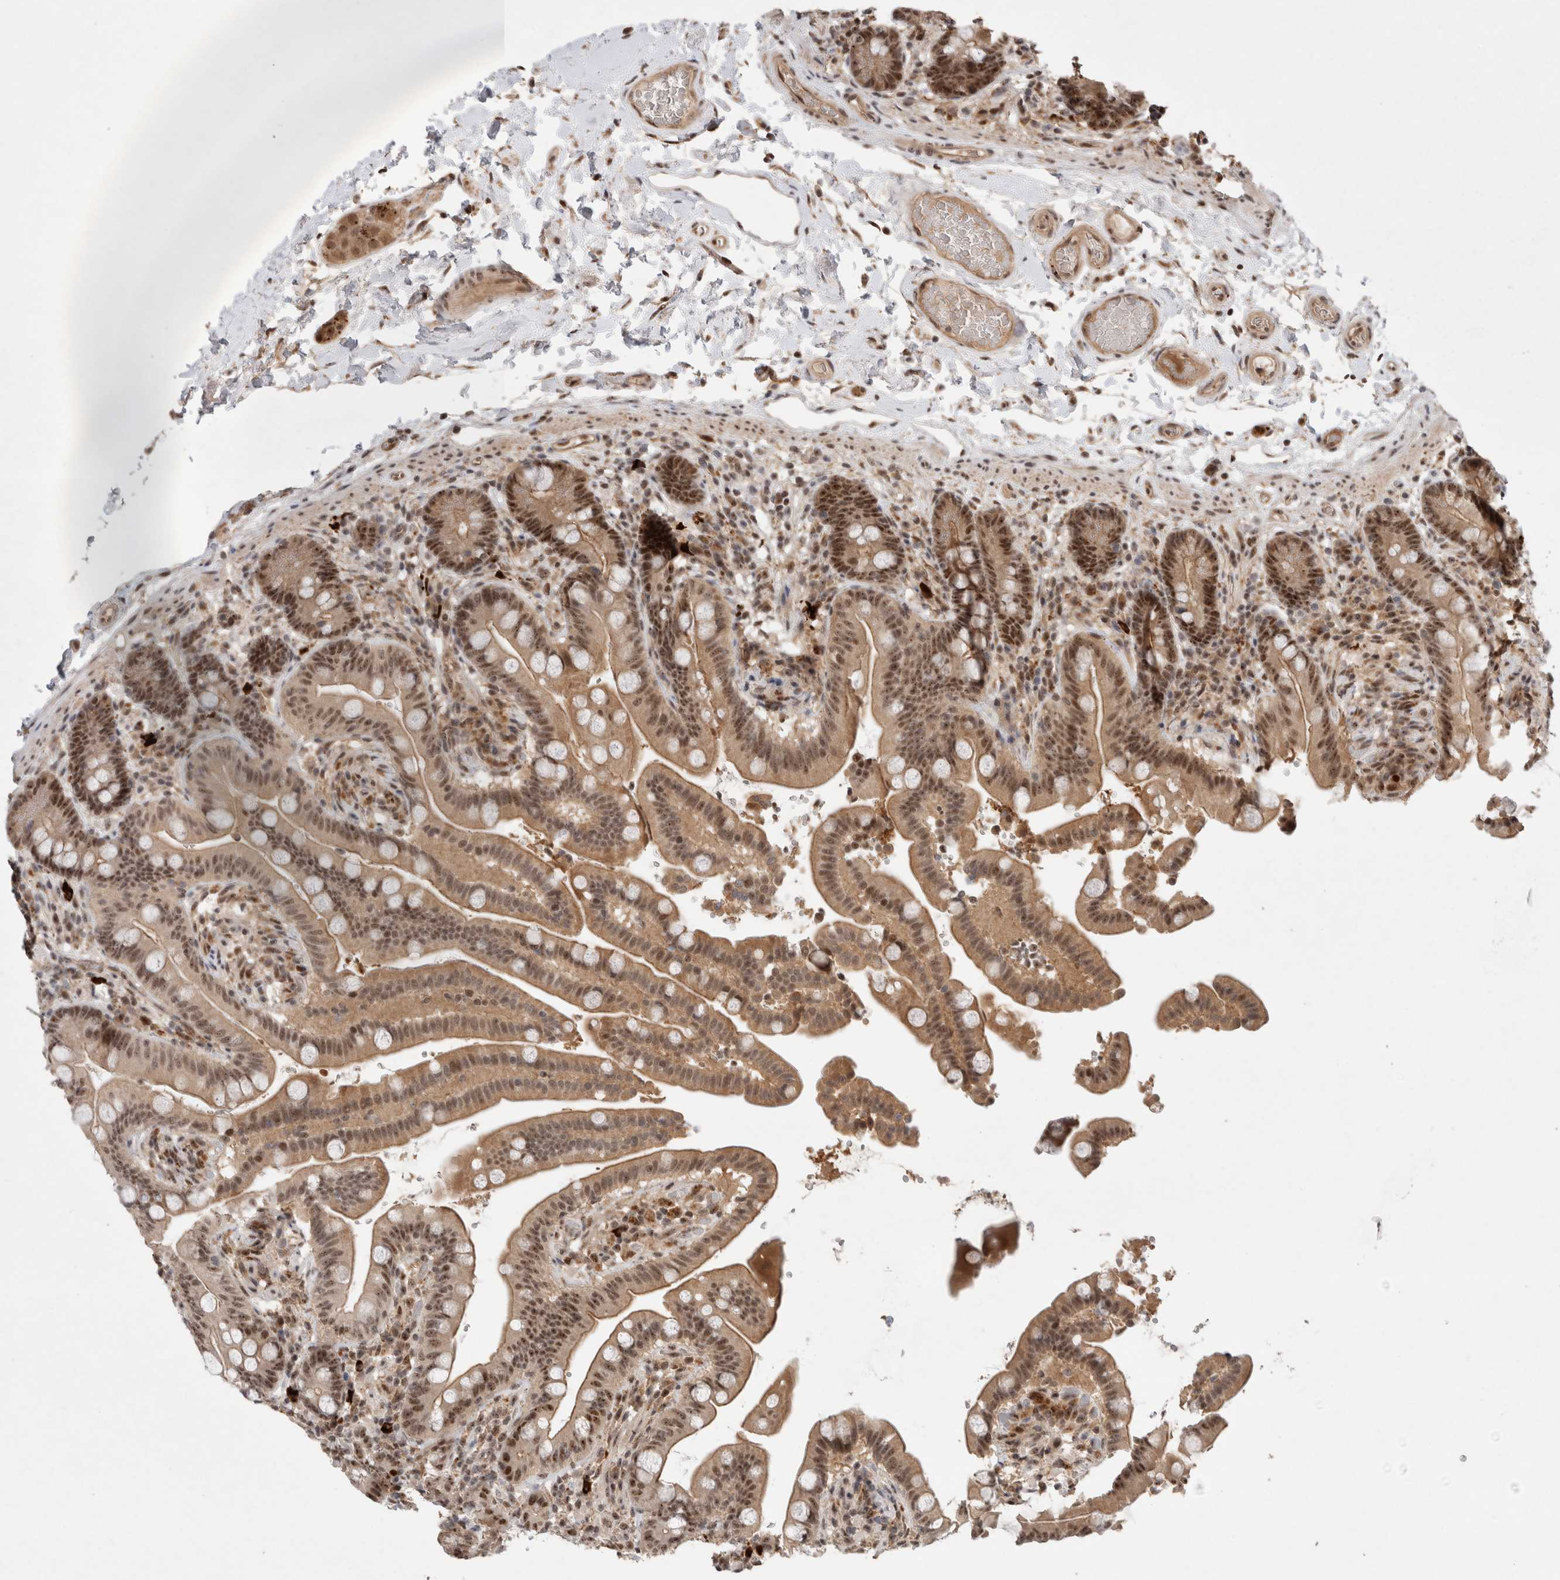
{"staining": {"intensity": "moderate", "quantity": ">75%", "location": "cytoplasmic/membranous,nuclear"}, "tissue": "colon", "cell_type": "Endothelial cells", "image_type": "normal", "snomed": [{"axis": "morphology", "description": "Normal tissue, NOS"}, {"axis": "topography", "description": "Smooth muscle"}, {"axis": "topography", "description": "Colon"}], "caption": "This photomicrograph demonstrates immunohistochemistry staining of benign colon, with medium moderate cytoplasmic/membranous,nuclear expression in about >75% of endothelial cells.", "gene": "MPHOSPH6", "patient": {"sex": "male", "age": 73}}